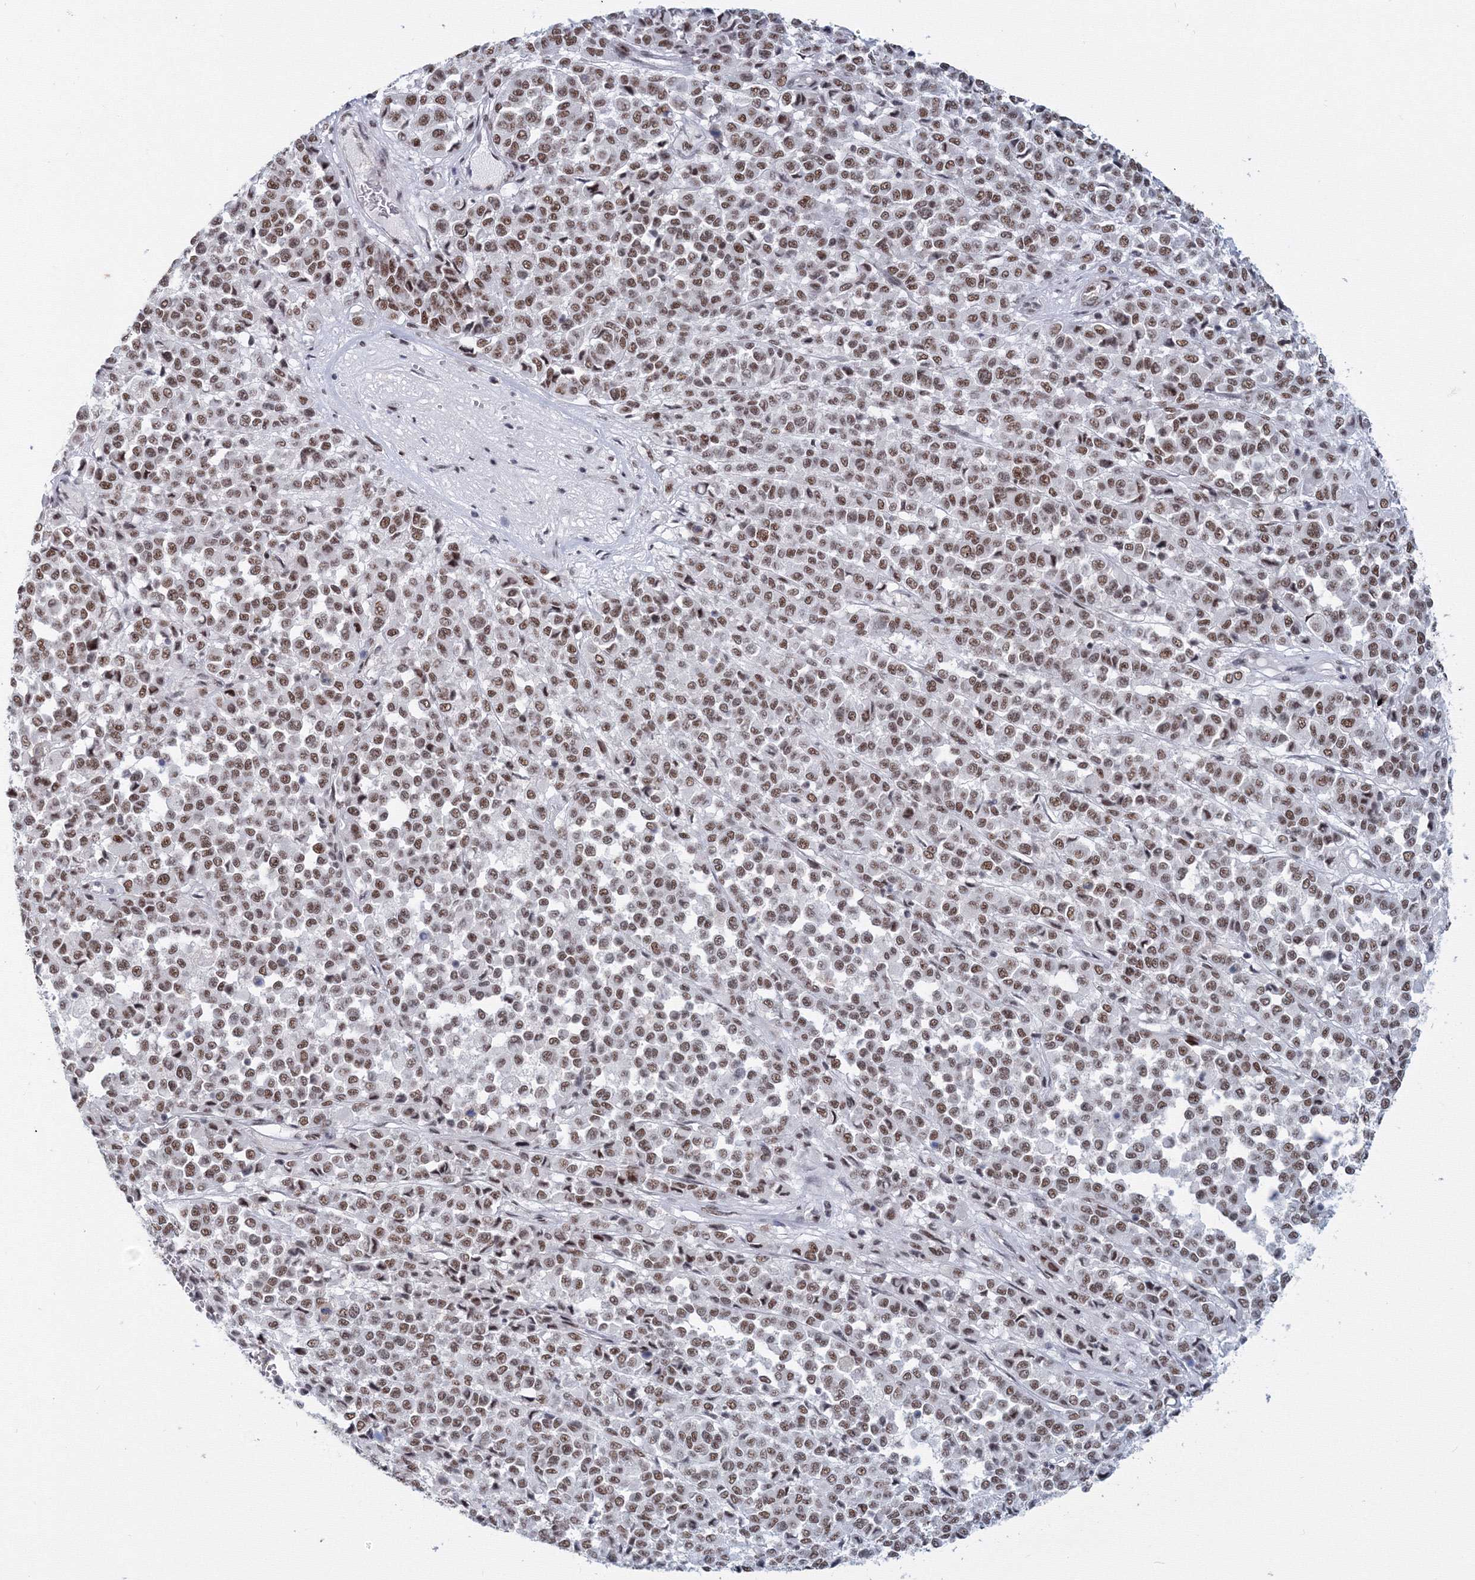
{"staining": {"intensity": "moderate", "quantity": ">75%", "location": "nuclear"}, "tissue": "melanoma", "cell_type": "Tumor cells", "image_type": "cancer", "snomed": [{"axis": "morphology", "description": "Malignant melanoma, Metastatic site"}, {"axis": "topography", "description": "Pancreas"}], "caption": "Approximately >75% of tumor cells in human melanoma demonstrate moderate nuclear protein expression as visualized by brown immunohistochemical staining.", "gene": "SF3B6", "patient": {"sex": "female", "age": 30}}